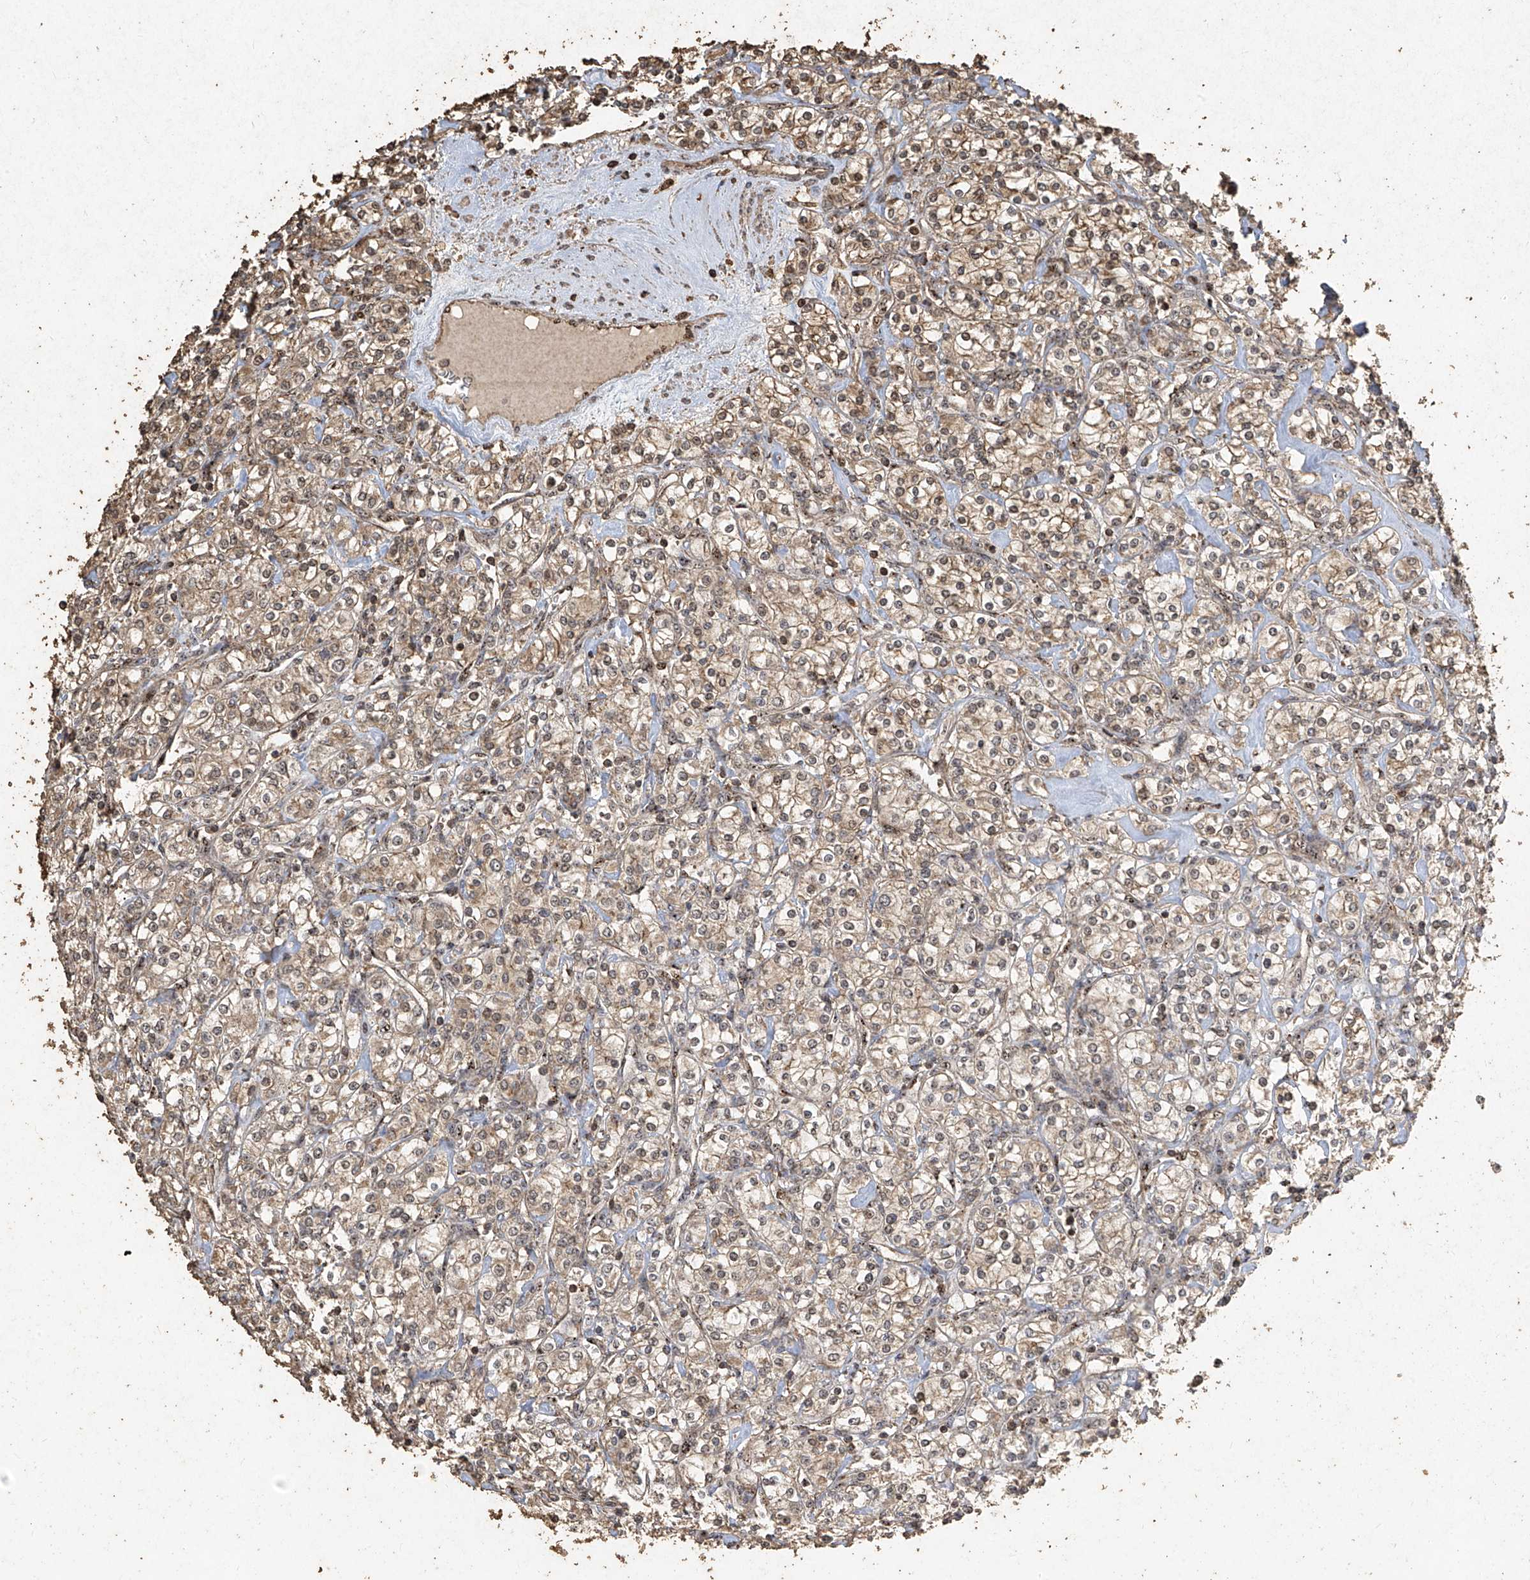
{"staining": {"intensity": "weak", "quantity": "25%-75%", "location": "cytoplasmic/membranous,nuclear"}, "tissue": "renal cancer", "cell_type": "Tumor cells", "image_type": "cancer", "snomed": [{"axis": "morphology", "description": "Adenocarcinoma, NOS"}, {"axis": "topography", "description": "Kidney"}], "caption": "This histopathology image reveals immunohistochemistry (IHC) staining of adenocarcinoma (renal), with low weak cytoplasmic/membranous and nuclear expression in approximately 25%-75% of tumor cells.", "gene": "ERBB3", "patient": {"sex": "male", "age": 77}}